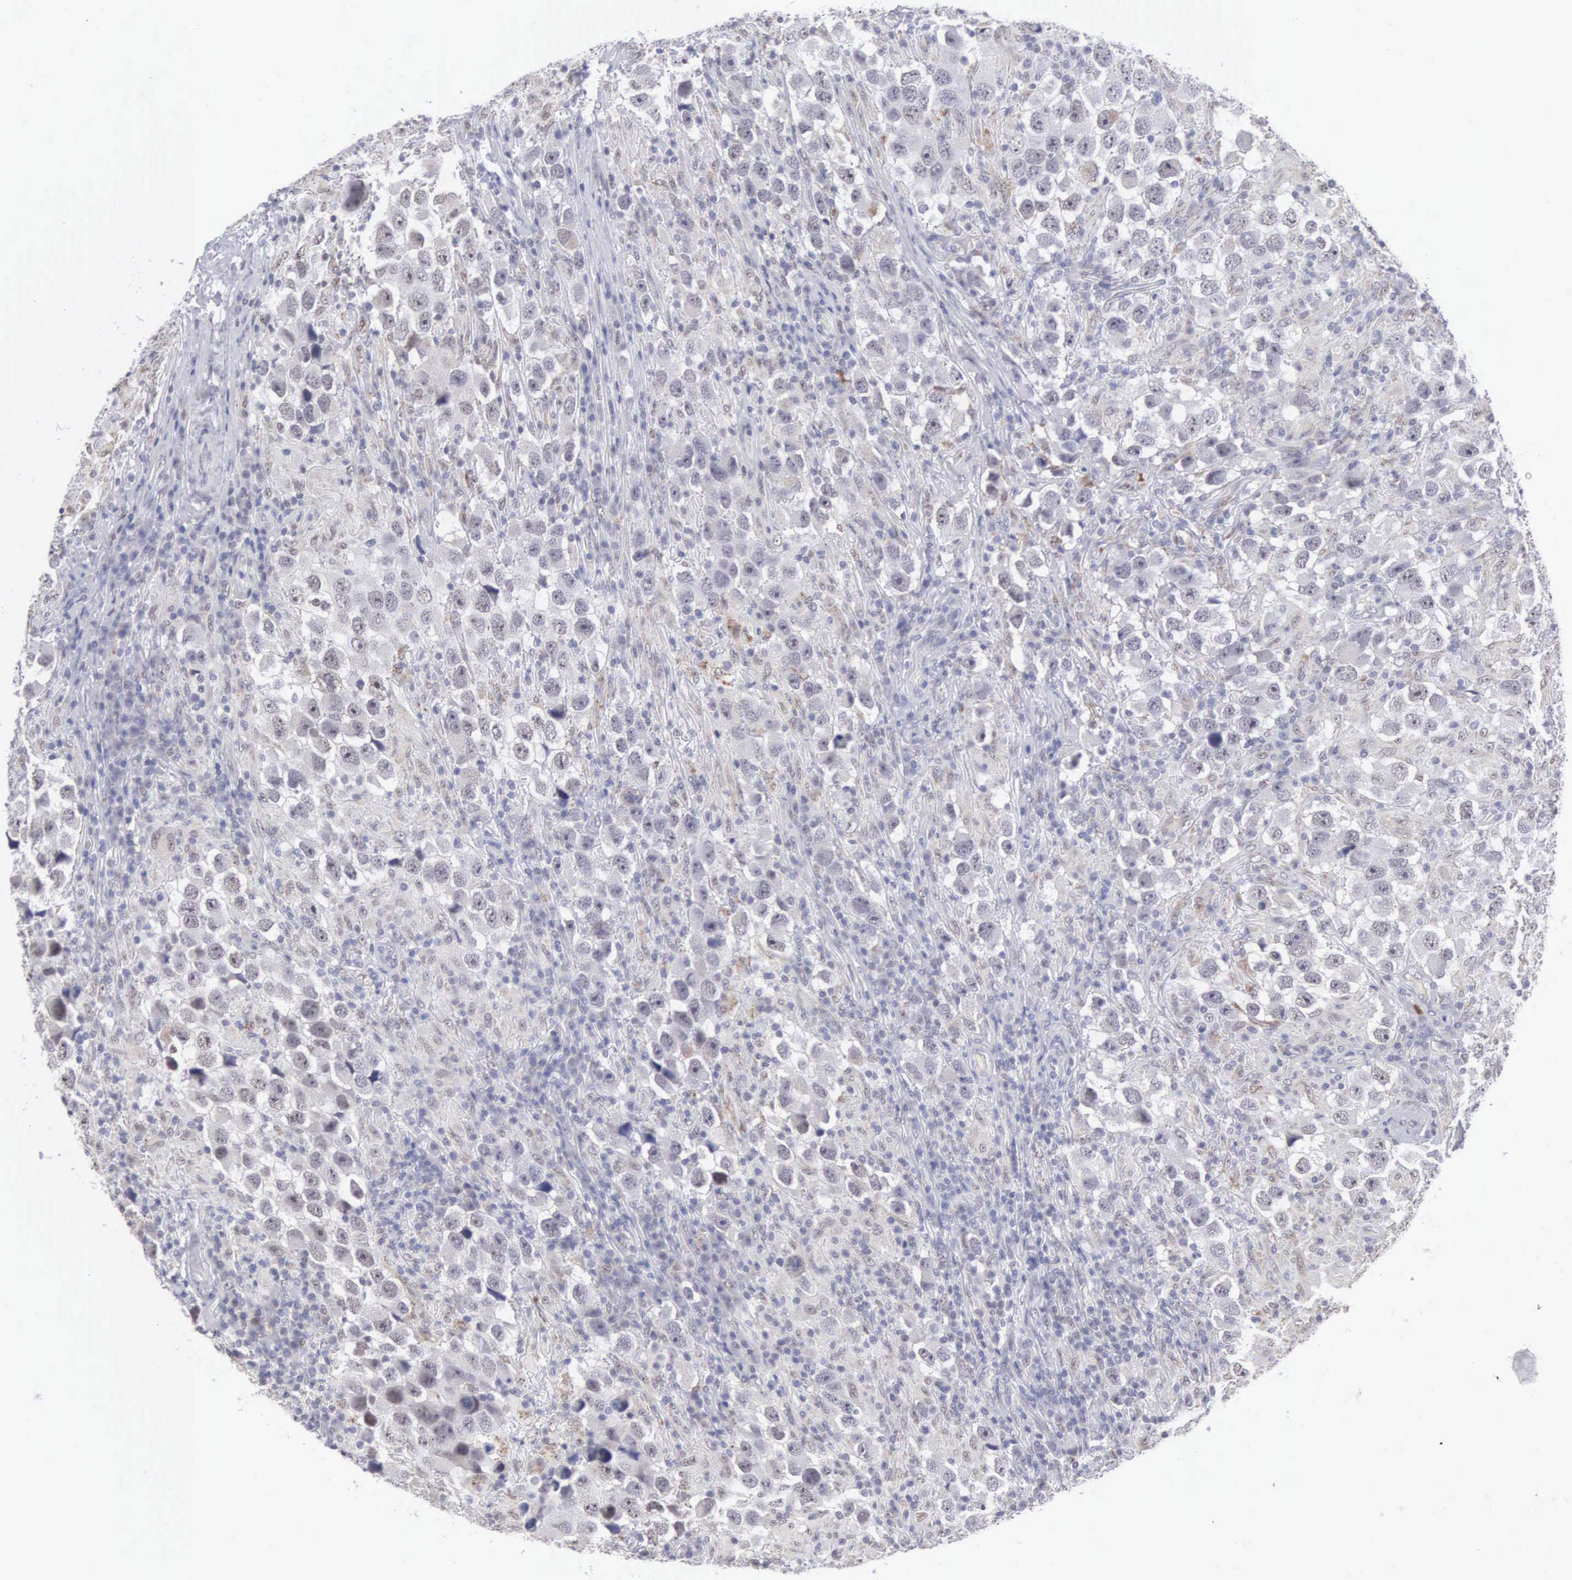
{"staining": {"intensity": "weak", "quantity": "<25%", "location": "nuclear"}, "tissue": "testis cancer", "cell_type": "Tumor cells", "image_type": "cancer", "snomed": [{"axis": "morphology", "description": "Carcinoma, Embryonal, NOS"}, {"axis": "topography", "description": "Testis"}], "caption": "Protein analysis of testis cancer (embryonal carcinoma) shows no significant expression in tumor cells.", "gene": "MNAT1", "patient": {"sex": "male", "age": 21}}